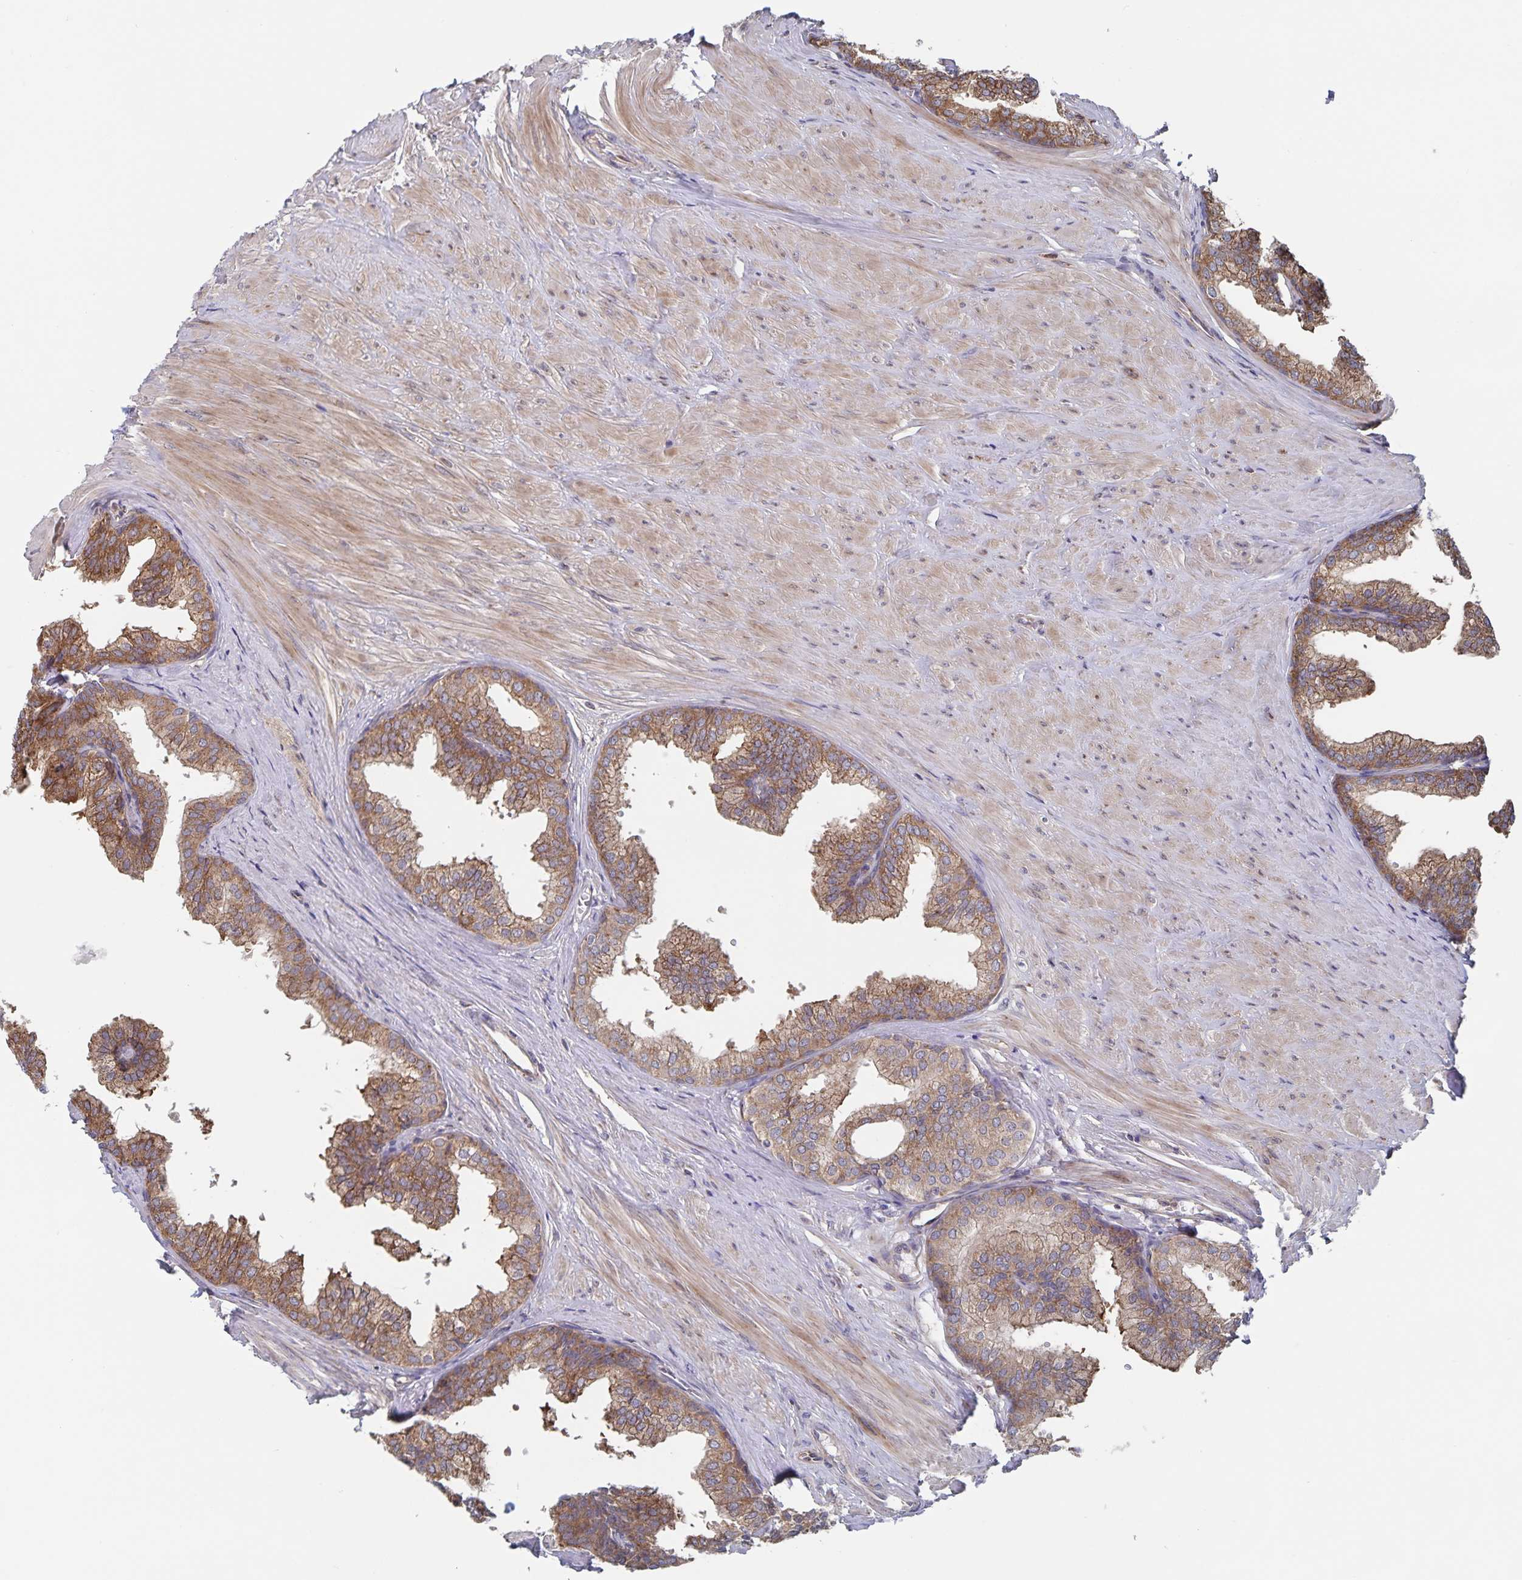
{"staining": {"intensity": "moderate", "quantity": ">75%", "location": "cytoplasmic/membranous"}, "tissue": "prostate", "cell_type": "Glandular cells", "image_type": "normal", "snomed": [{"axis": "morphology", "description": "Normal tissue, NOS"}, {"axis": "topography", "description": "Prostate"}, {"axis": "topography", "description": "Peripheral nerve tissue"}], "caption": "Immunohistochemistry (IHC) image of benign human prostate stained for a protein (brown), which reveals medium levels of moderate cytoplasmic/membranous positivity in about >75% of glandular cells.", "gene": "ACACA", "patient": {"sex": "male", "age": 55}}